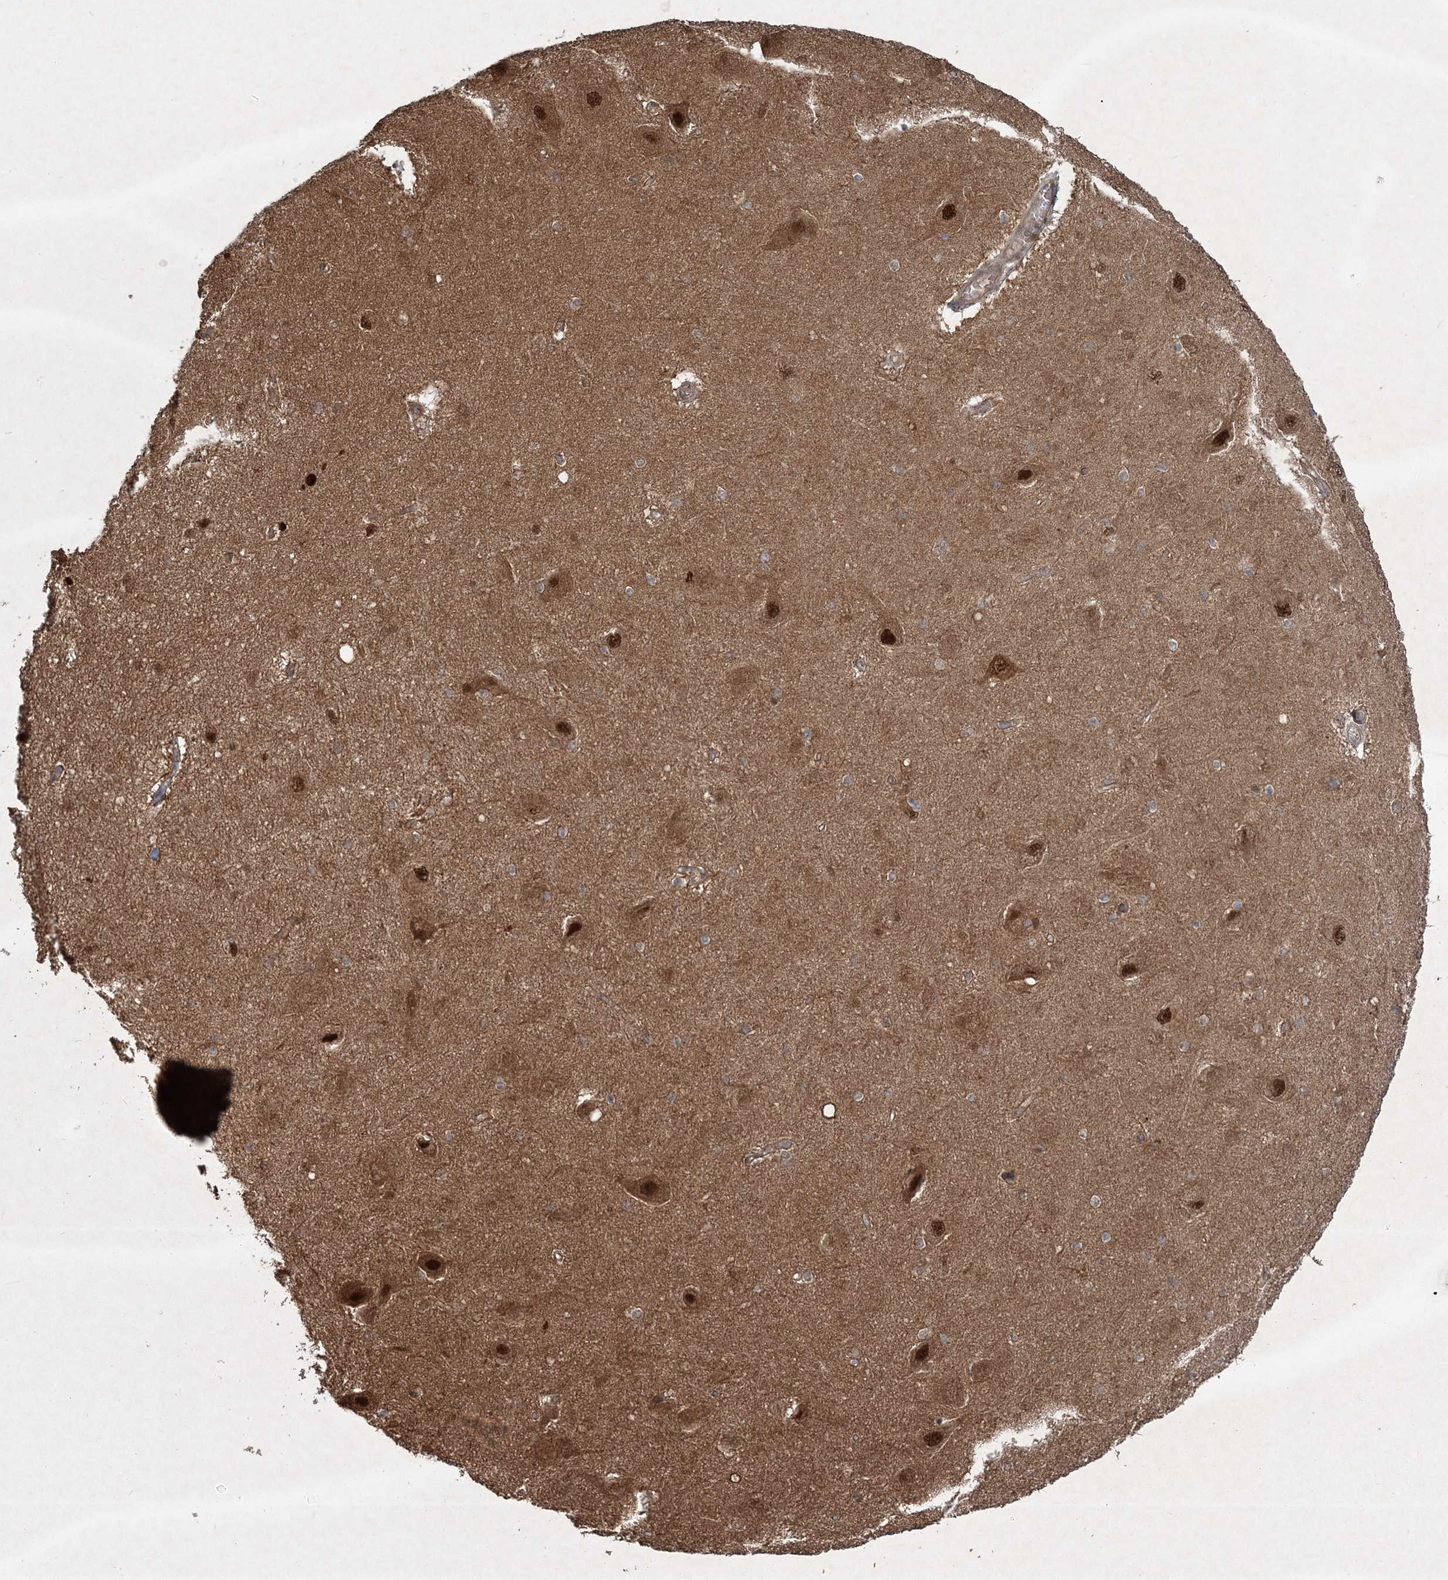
{"staining": {"intensity": "moderate", "quantity": "25%-75%", "location": "cytoplasmic/membranous,nuclear"}, "tissue": "hippocampus", "cell_type": "Glial cells", "image_type": "normal", "snomed": [{"axis": "morphology", "description": "Normal tissue, NOS"}, {"axis": "topography", "description": "Hippocampus"}], "caption": "The immunohistochemical stain labels moderate cytoplasmic/membranous,nuclear staining in glial cells of unremarkable hippocampus. The staining was performed using DAB (3,3'-diaminobenzidine), with brown indicating positive protein expression. Nuclei are stained blue with hematoxylin.", "gene": "FBXL17", "patient": {"sex": "female", "age": 54}}